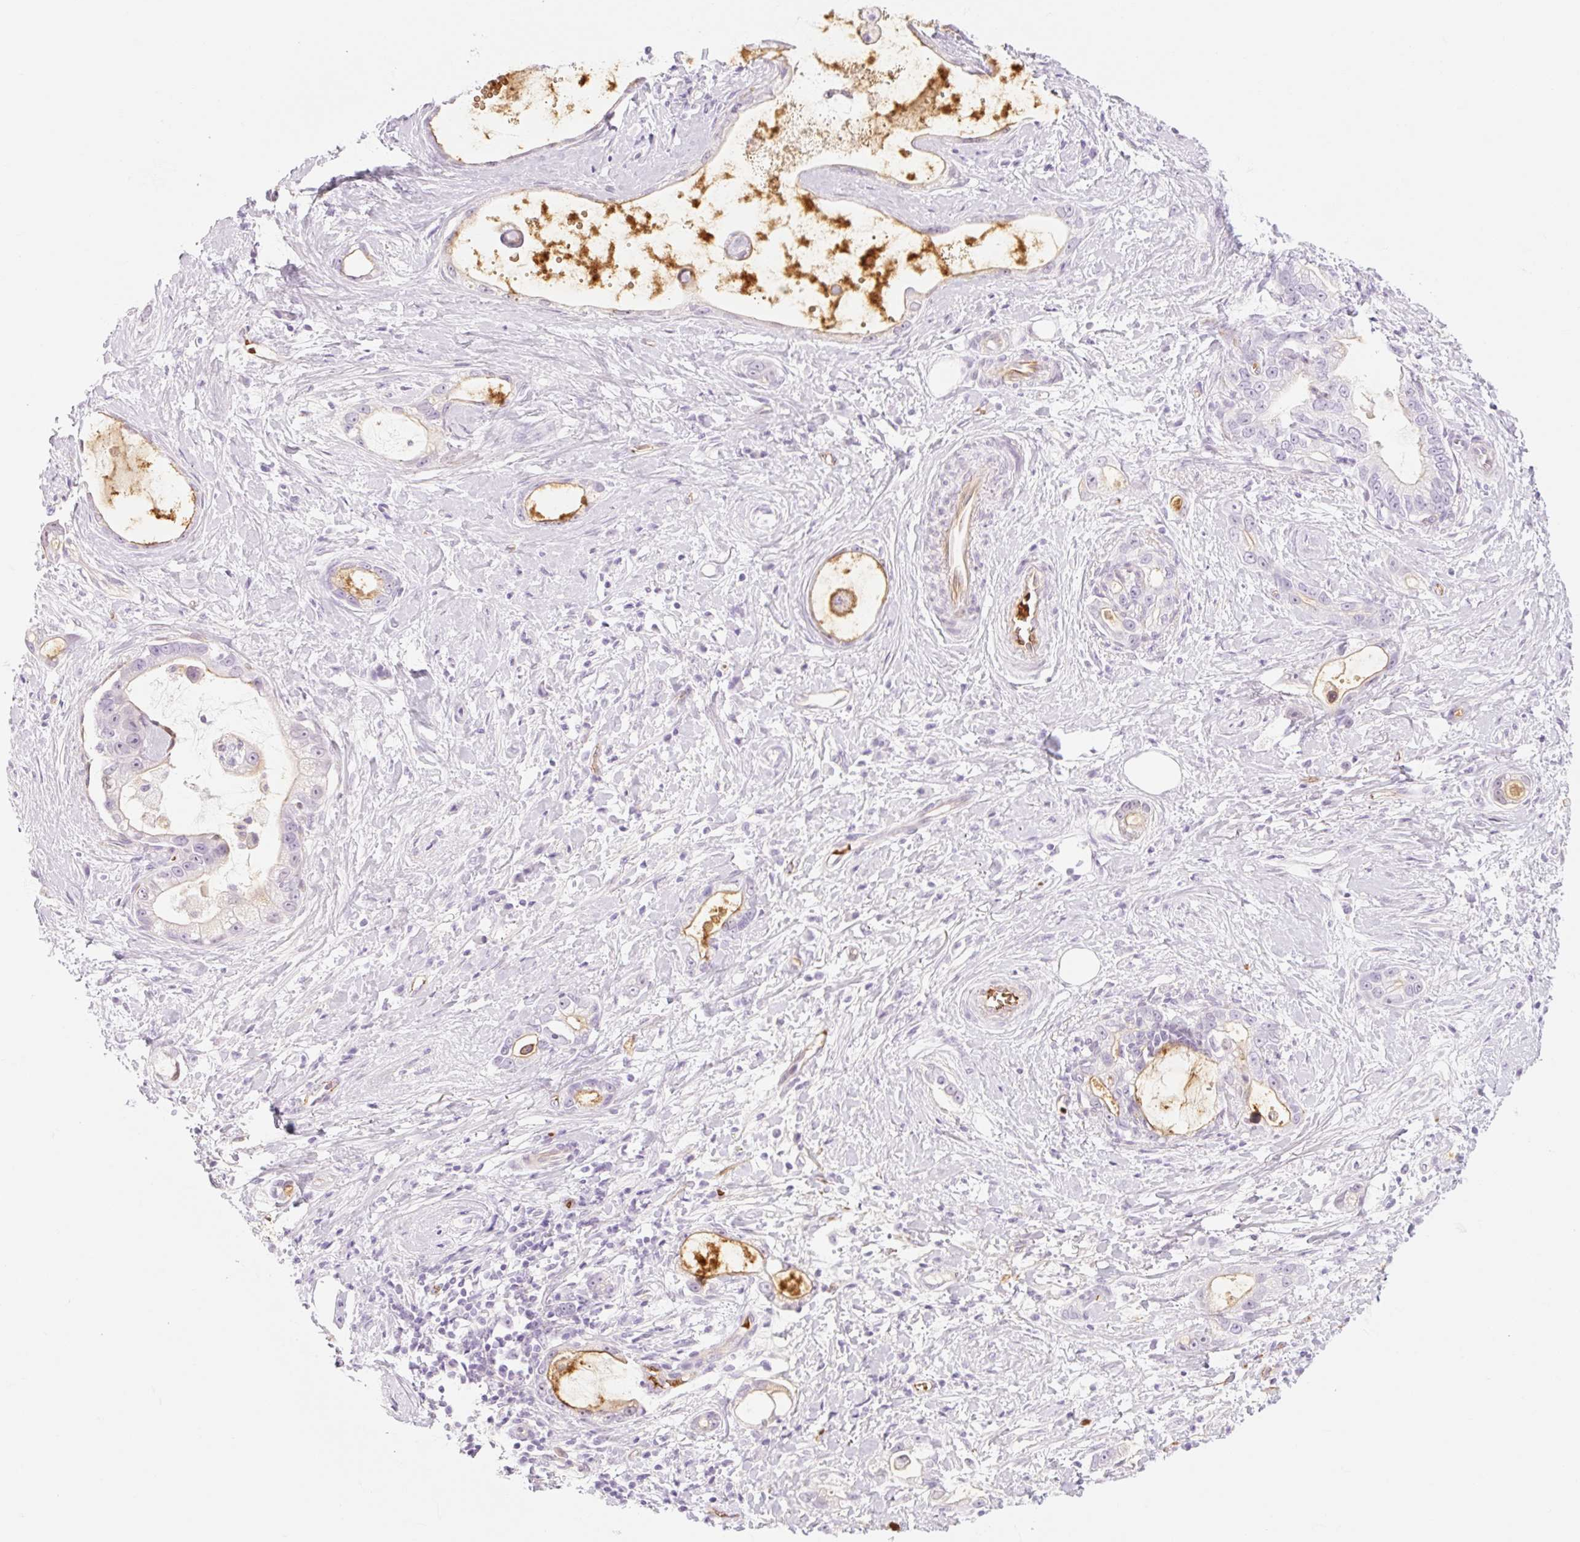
{"staining": {"intensity": "negative", "quantity": "none", "location": "none"}, "tissue": "stomach cancer", "cell_type": "Tumor cells", "image_type": "cancer", "snomed": [{"axis": "morphology", "description": "Adenocarcinoma, NOS"}, {"axis": "topography", "description": "Stomach"}], "caption": "A high-resolution image shows immunohistochemistry (IHC) staining of stomach adenocarcinoma, which demonstrates no significant staining in tumor cells.", "gene": "TAF1L", "patient": {"sex": "male", "age": 55}}